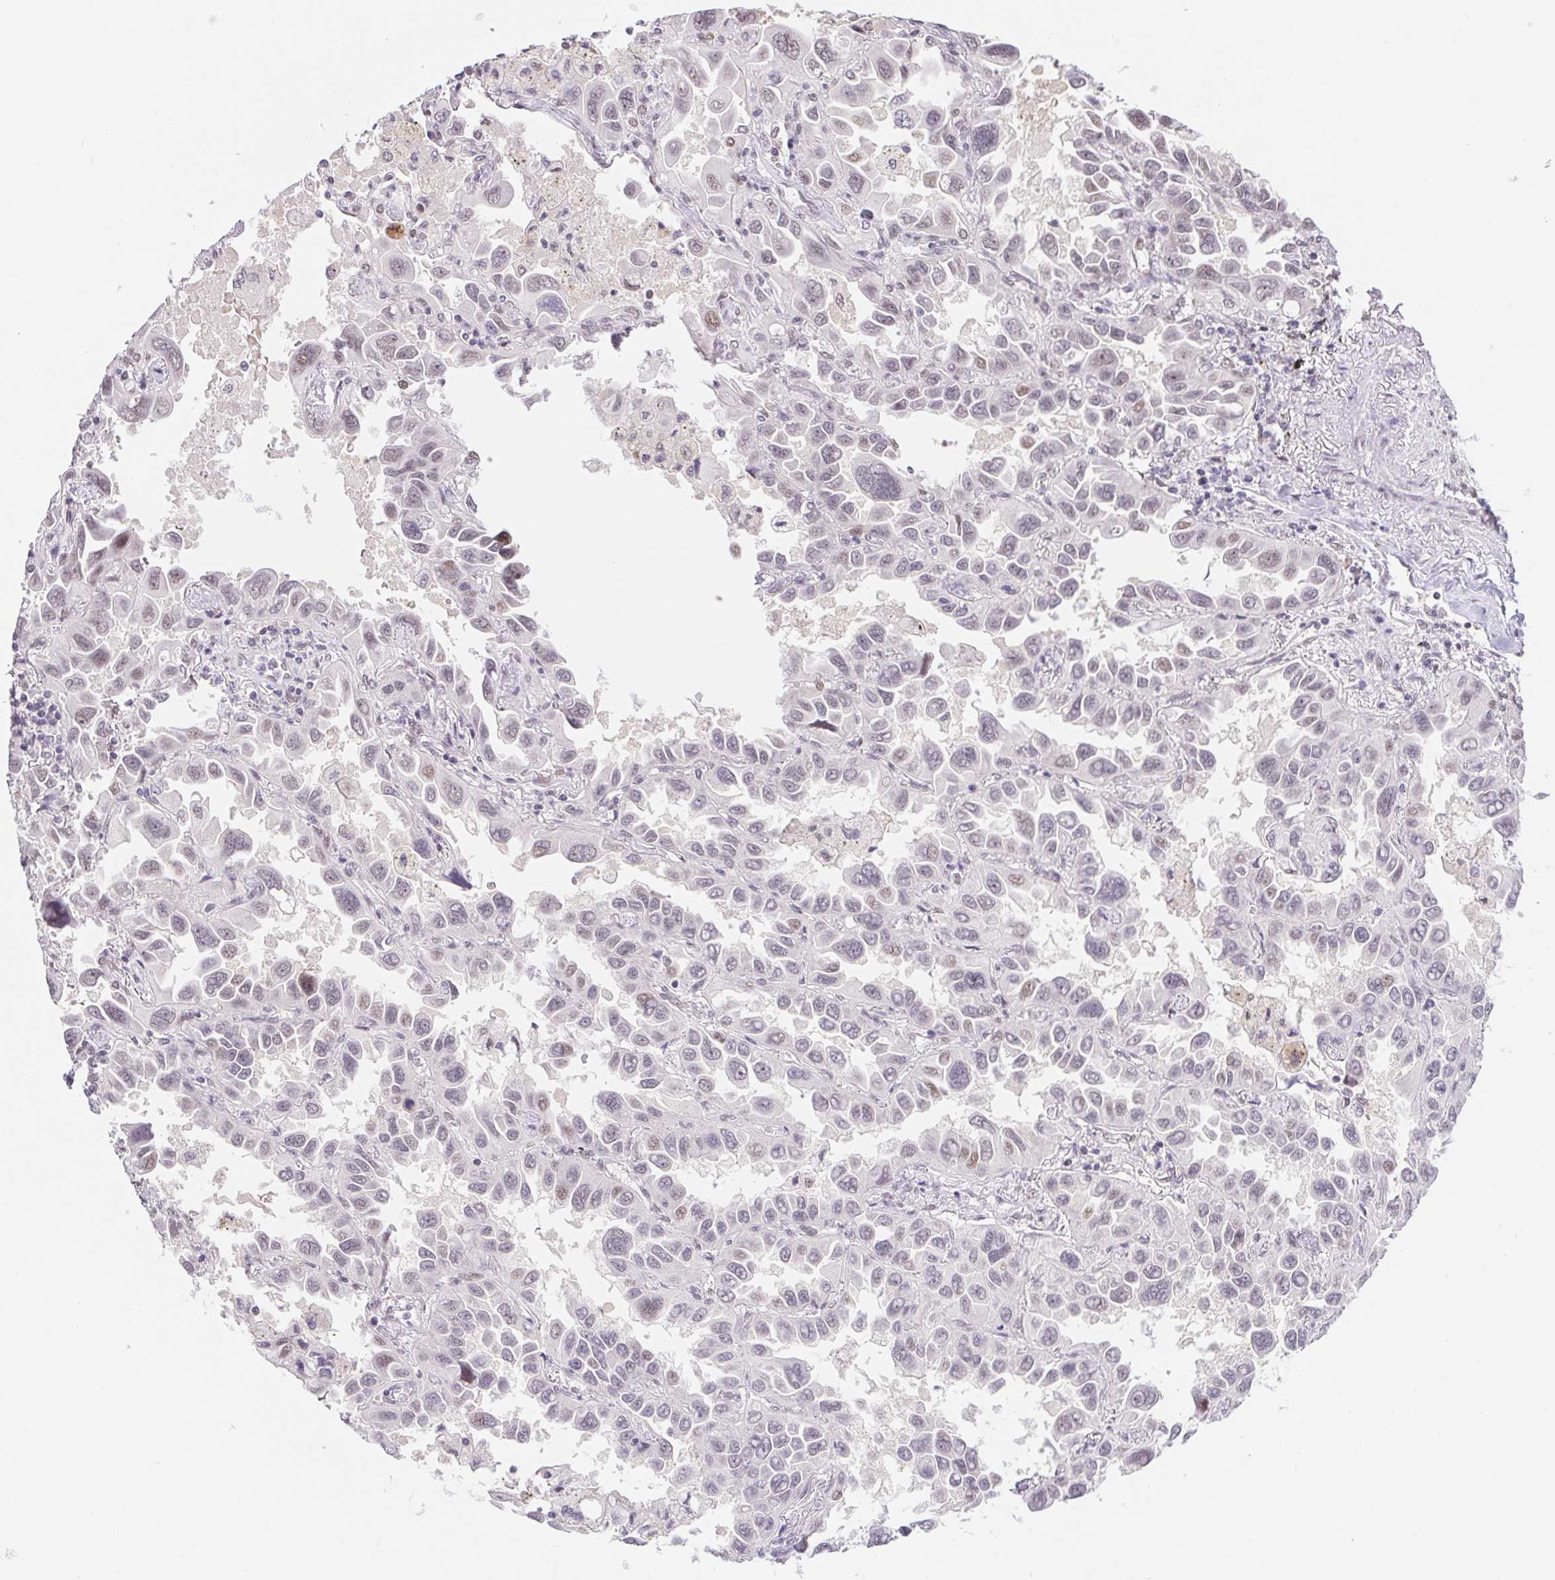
{"staining": {"intensity": "weak", "quantity": "25%-75%", "location": "nuclear"}, "tissue": "lung cancer", "cell_type": "Tumor cells", "image_type": "cancer", "snomed": [{"axis": "morphology", "description": "Adenocarcinoma, NOS"}, {"axis": "topography", "description": "Lung"}], "caption": "Adenocarcinoma (lung) tissue reveals weak nuclear expression in approximately 25%-75% of tumor cells", "gene": "CAND1", "patient": {"sex": "male", "age": 64}}